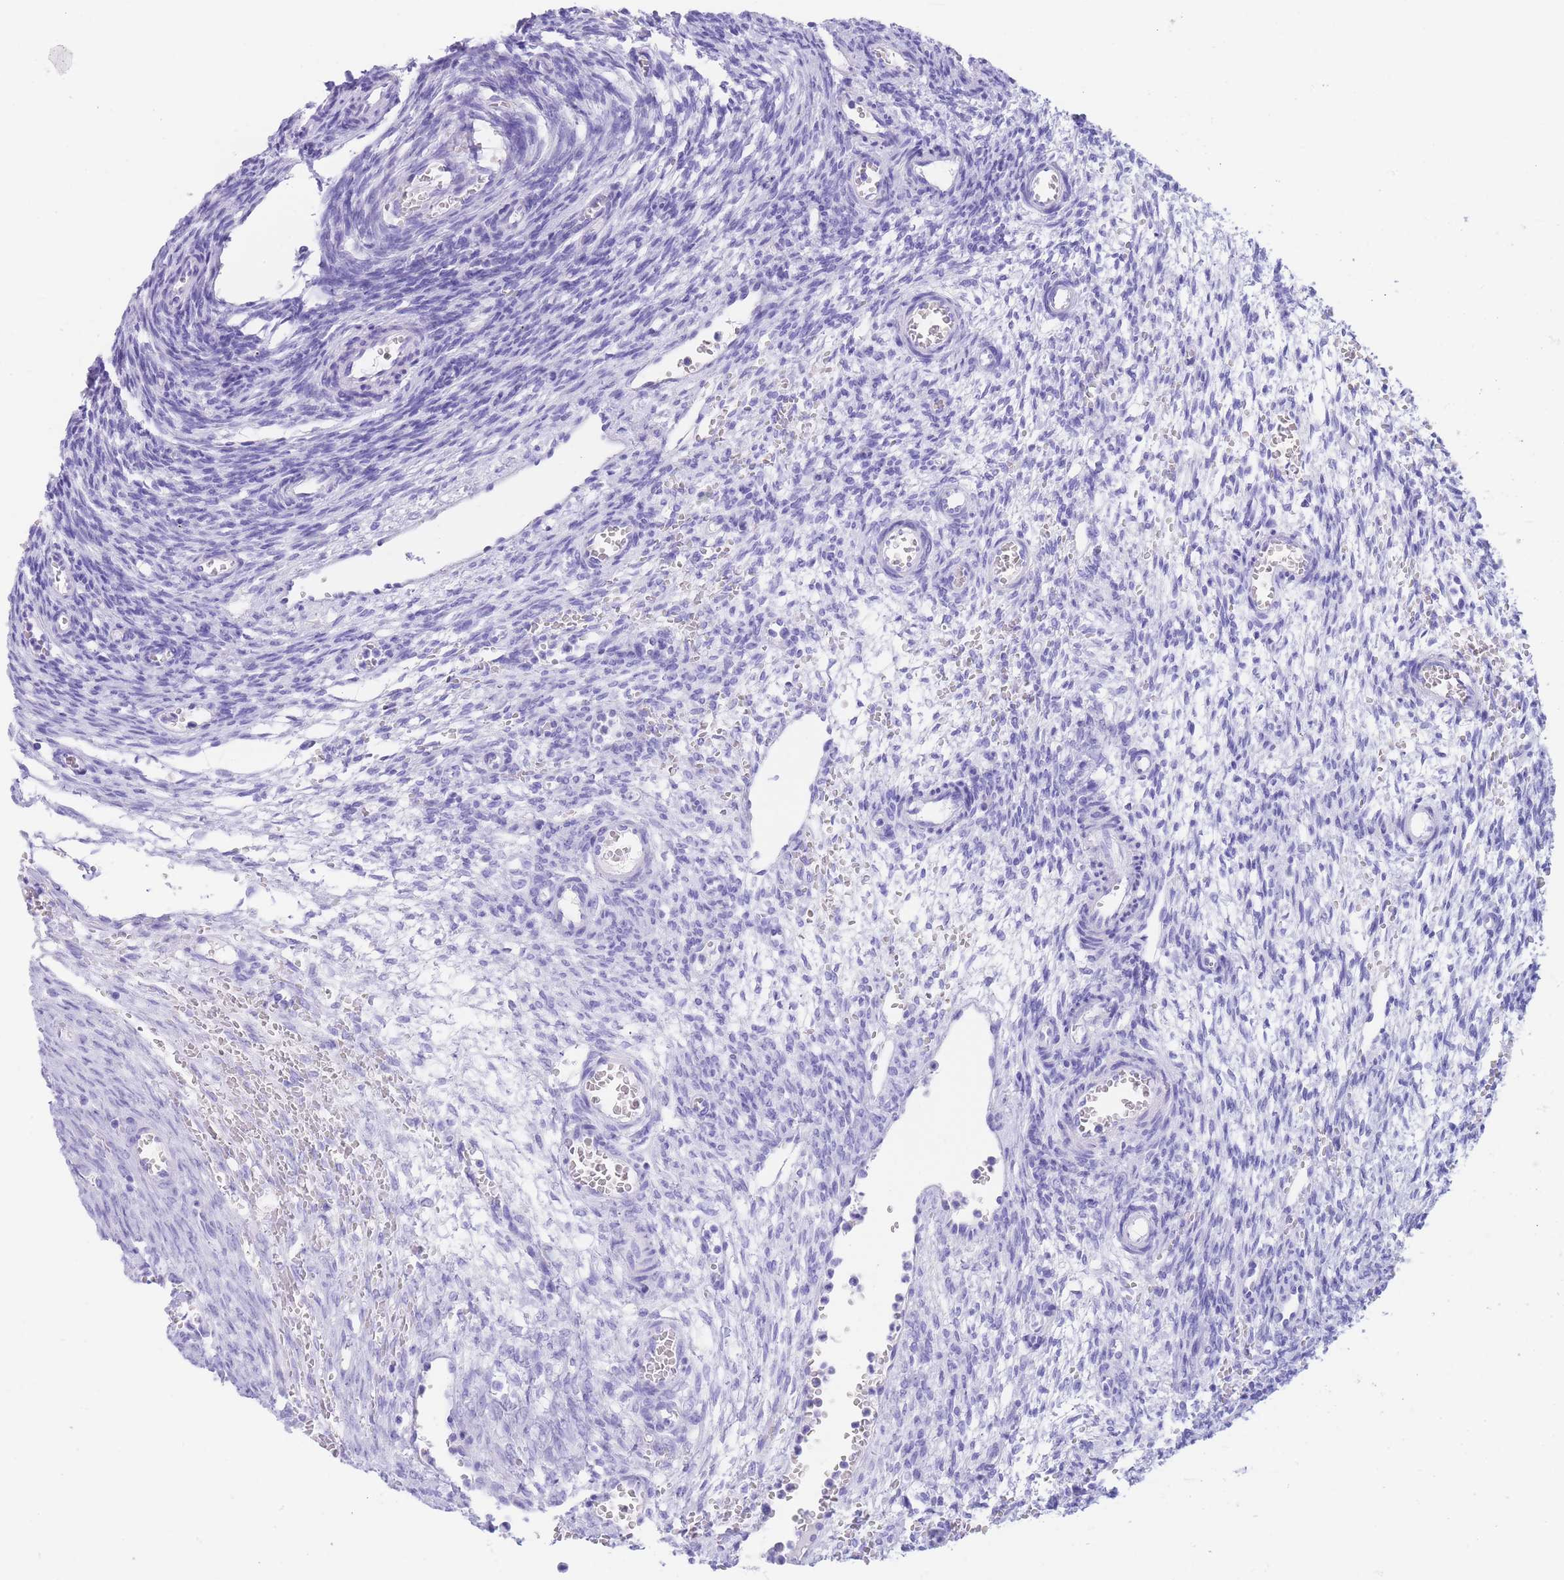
{"staining": {"intensity": "negative", "quantity": "none", "location": "none"}, "tissue": "ovary", "cell_type": "Follicle cells", "image_type": "normal", "snomed": [{"axis": "morphology", "description": "Normal tissue, NOS"}, {"axis": "topography", "description": "Ovary"}], "caption": "IHC image of normal human ovary stained for a protein (brown), which reveals no positivity in follicle cells.", "gene": "SLCO1B1", "patient": {"sex": "female", "age": 39}}